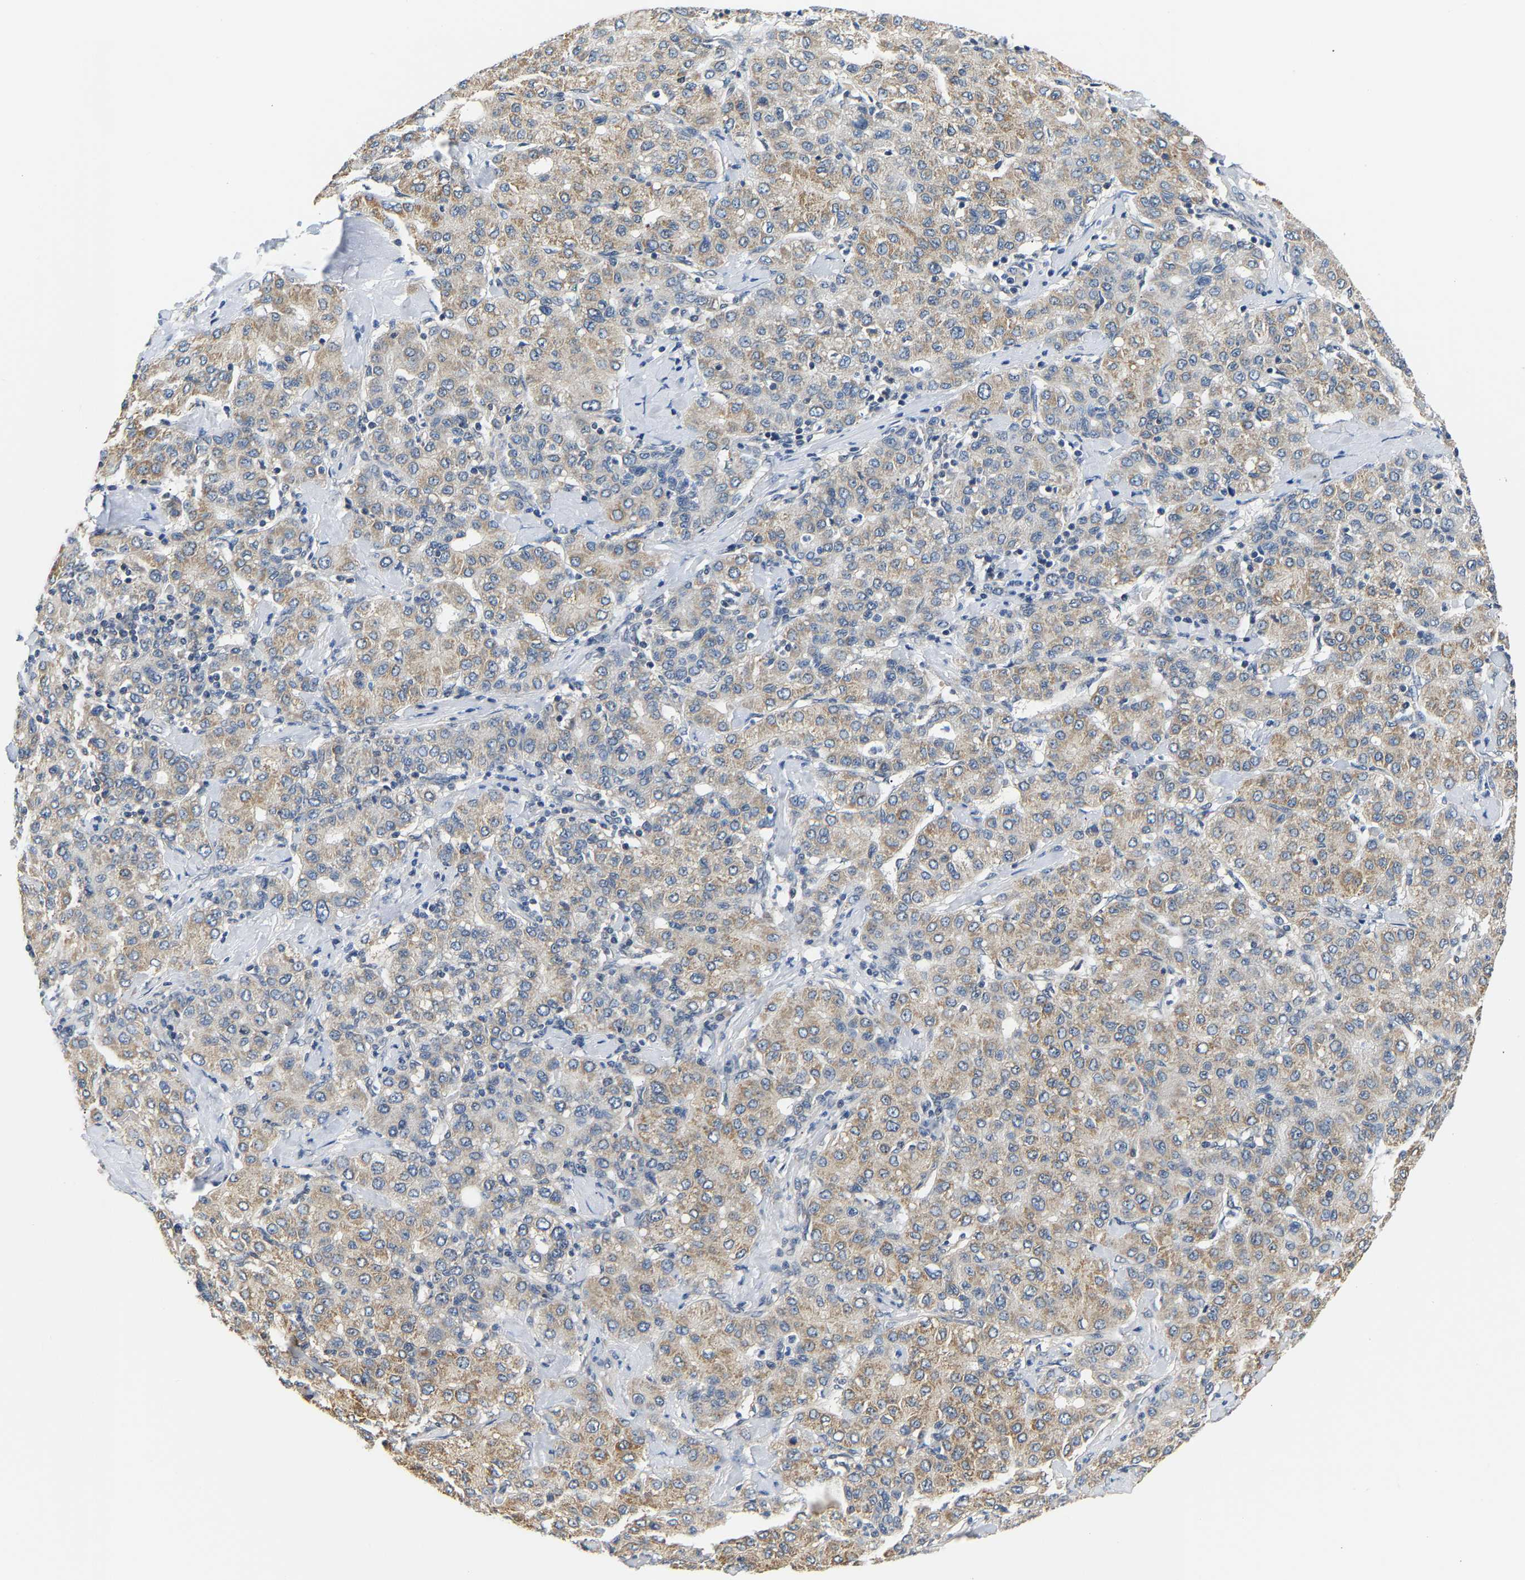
{"staining": {"intensity": "weak", "quantity": ">75%", "location": "cytoplasmic/membranous"}, "tissue": "liver cancer", "cell_type": "Tumor cells", "image_type": "cancer", "snomed": [{"axis": "morphology", "description": "Carcinoma, Hepatocellular, NOS"}, {"axis": "topography", "description": "Liver"}], "caption": "IHC staining of liver cancer (hepatocellular carcinoma), which displays low levels of weak cytoplasmic/membranous expression in approximately >75% of tumor cells indicating weak cytoplasmic/membranous protein positivity. The staining was performed using DAB (brown) for protein detection and nuclei were counterstained in hematoxylin (blue).", "gene": "ARHGEF12", "patient": {"sex": "male", "age": 65}}